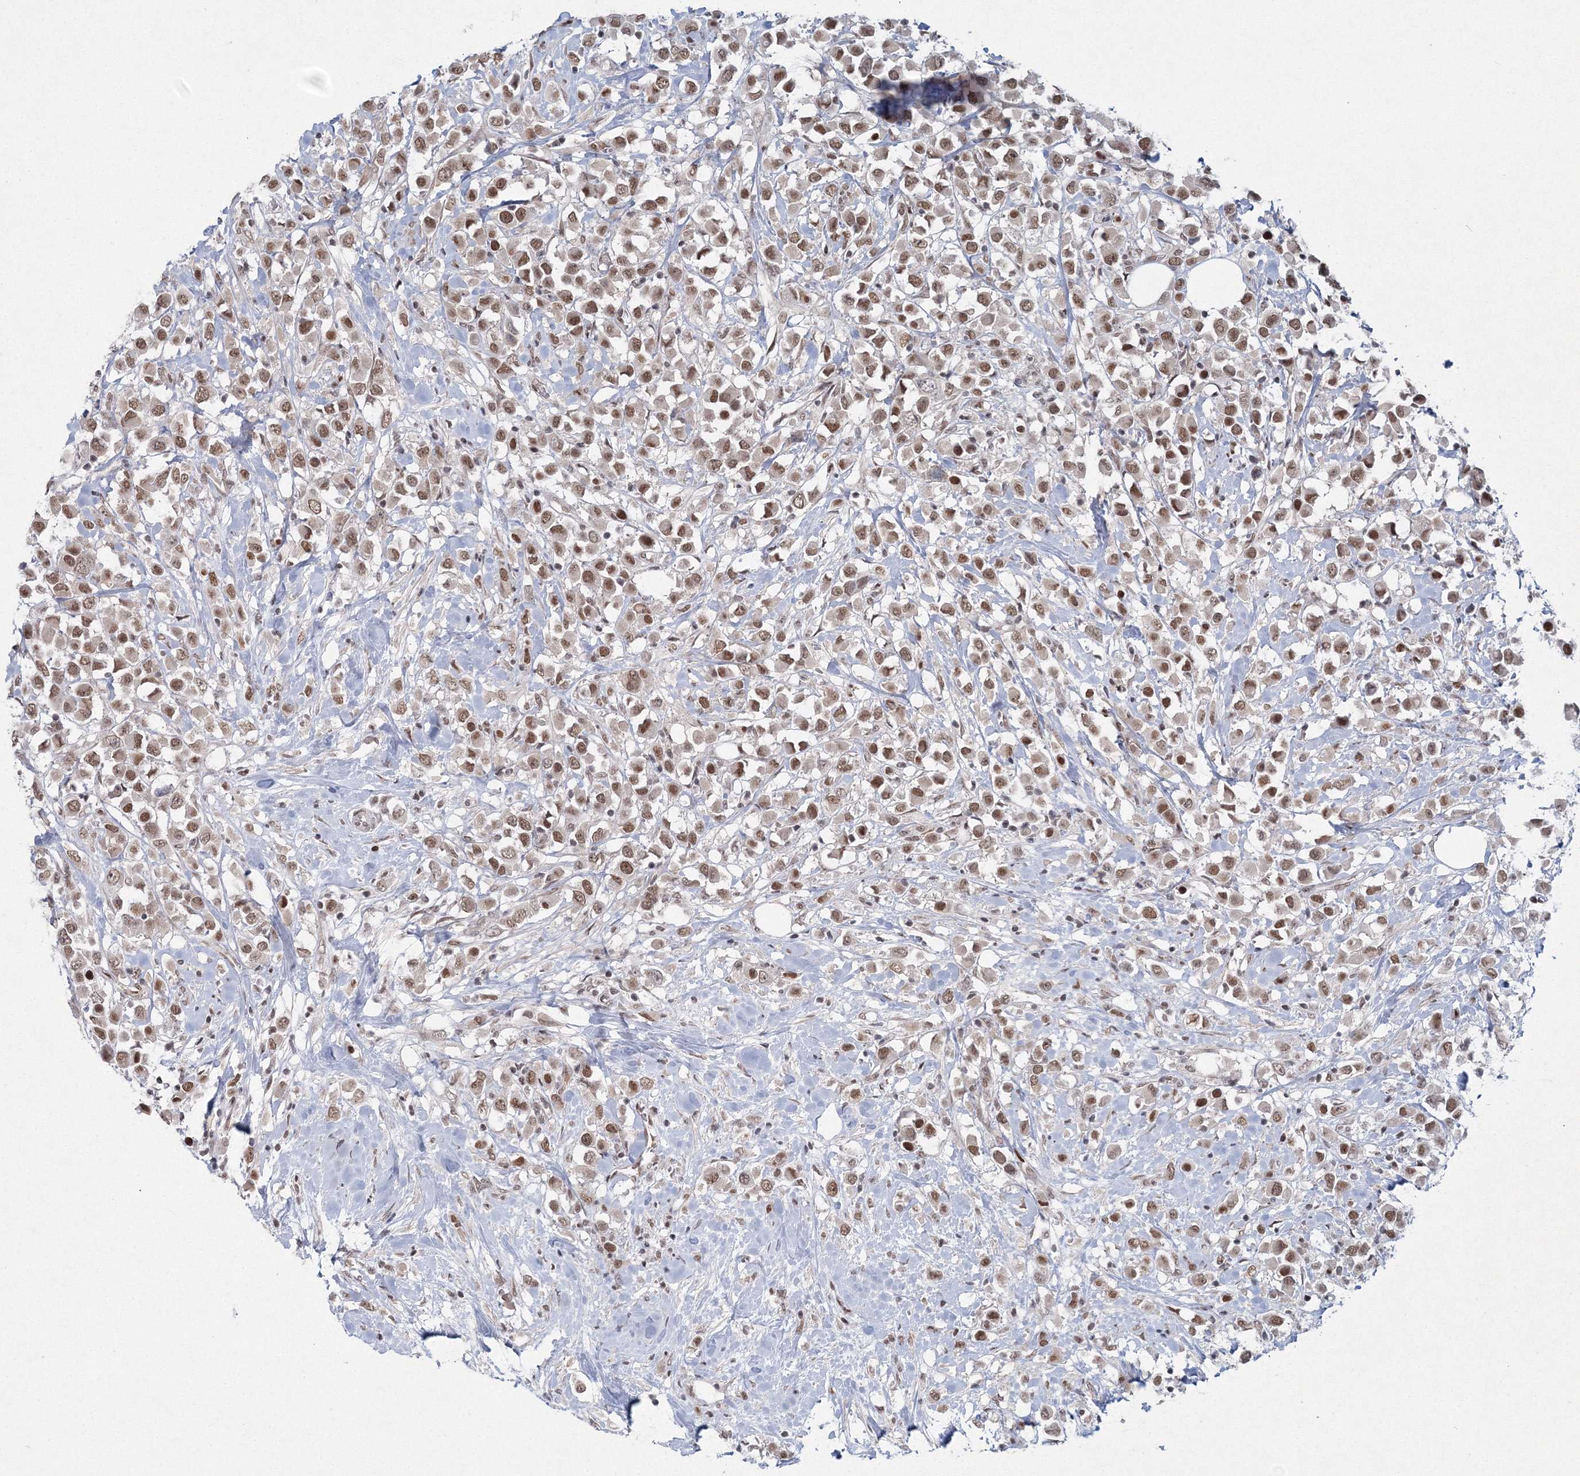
{"staining": {"intensity": "moderate", "quantity": ">75%", "location": "nuclear"}, "tissue": "breast cancer", "cell_type": "Tumor cells", "image_type": "cancer", "snomed": [{"axis": "morphology", "description": "Duct carcinoma"}, {"axis": "topography", "description": "Breast"}], "caption": "This is an image of immunohistochemistry staining of invasive ductal carcinoma (breast), which shows moderate staining in the nuclear of tumor cells.", "gene": "C3orf33", "patient": {"sex": "female", "age": 61}}